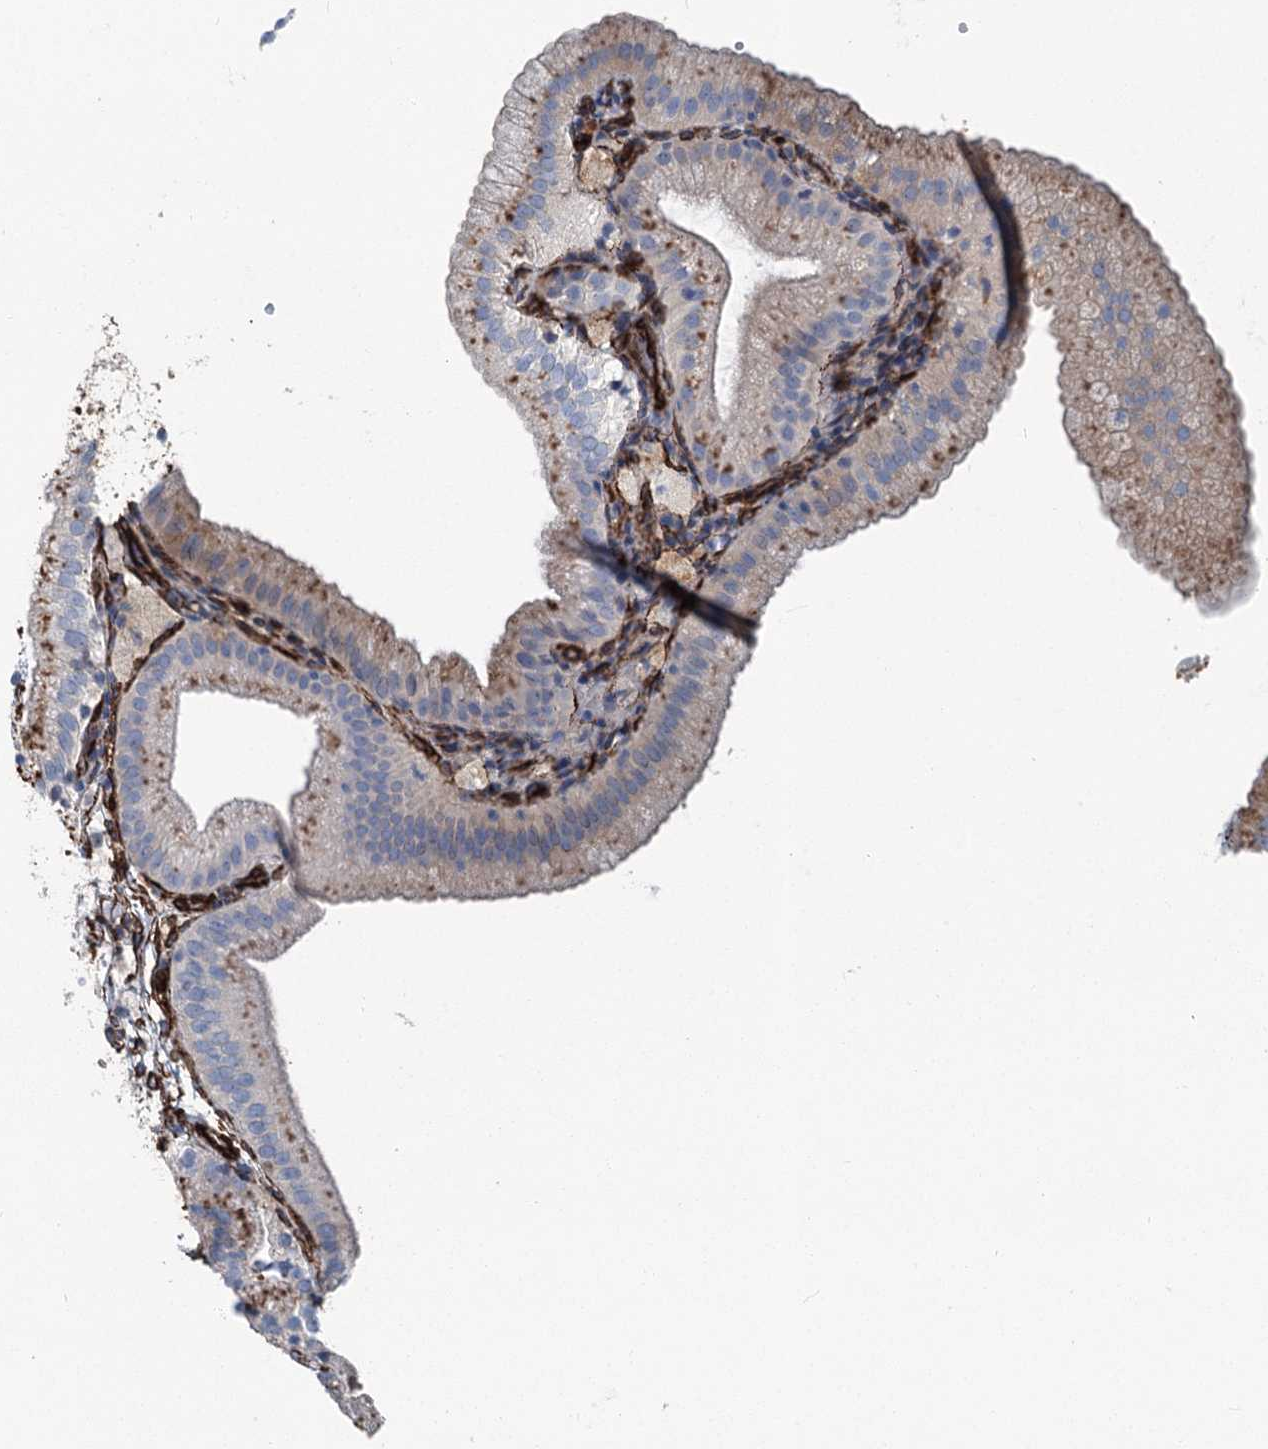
{"staining": {"intensity": "moderate", "quantity": "25%-75%", "location": "cytoplasmic/membranous"}, "tissue": "gallbladder", "cell_type": "Glandular cells", "image_type": "normal", "snomed": [{"axis": "morphology", "description": "Normal tissue, NOS"}, {"axis": "topography", "description": "Gallbladder"}], "caption": "Benign gallbladder displays moderate cytoplasmic/membranous expression in approximately 25%-75% of glandular cells, visualized by immunohistochemistry.", "gene": "IQSEC1", "patient": {"sex": "male", "age": 55}}